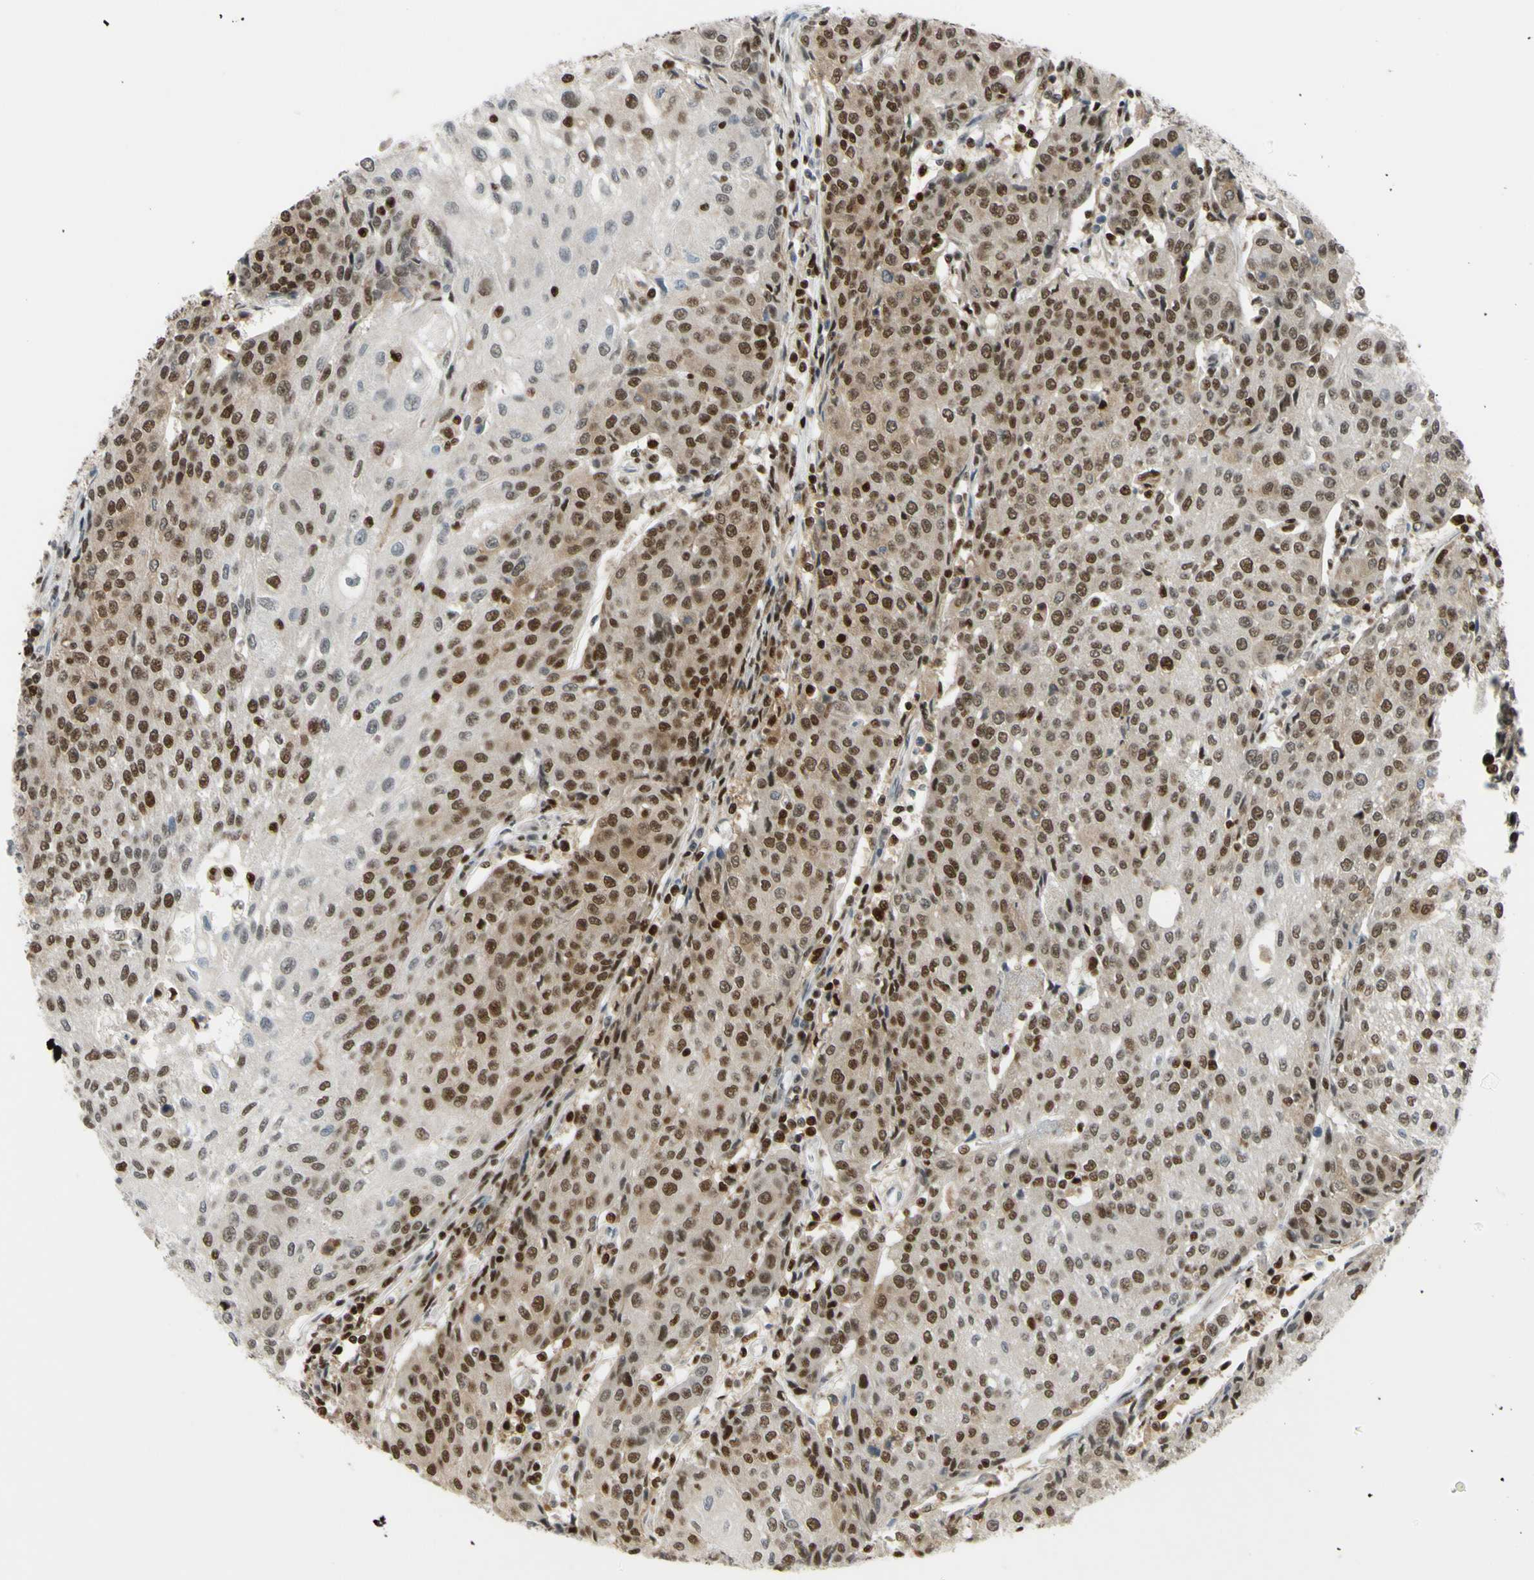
{"staining": {"intensity": "moderate", "quantity": "25%-75%", "location": "nuclear"}, "tissue": "urothelial cancer", "cell_type": "Tumor cells", "image_type": "cancer", "snomed": [{"axis": "morphology", "description": "Urothelial carcinoma, High grade"}, {"axis": "topography", "description": "Urinary bladder"}], "caption": "A brown stain shows moderate nuclear expression of a protein in human urothelial cancer tumor cells.", "gene": "FKBP5", "patient": {"sex": "female", "age": 85}}